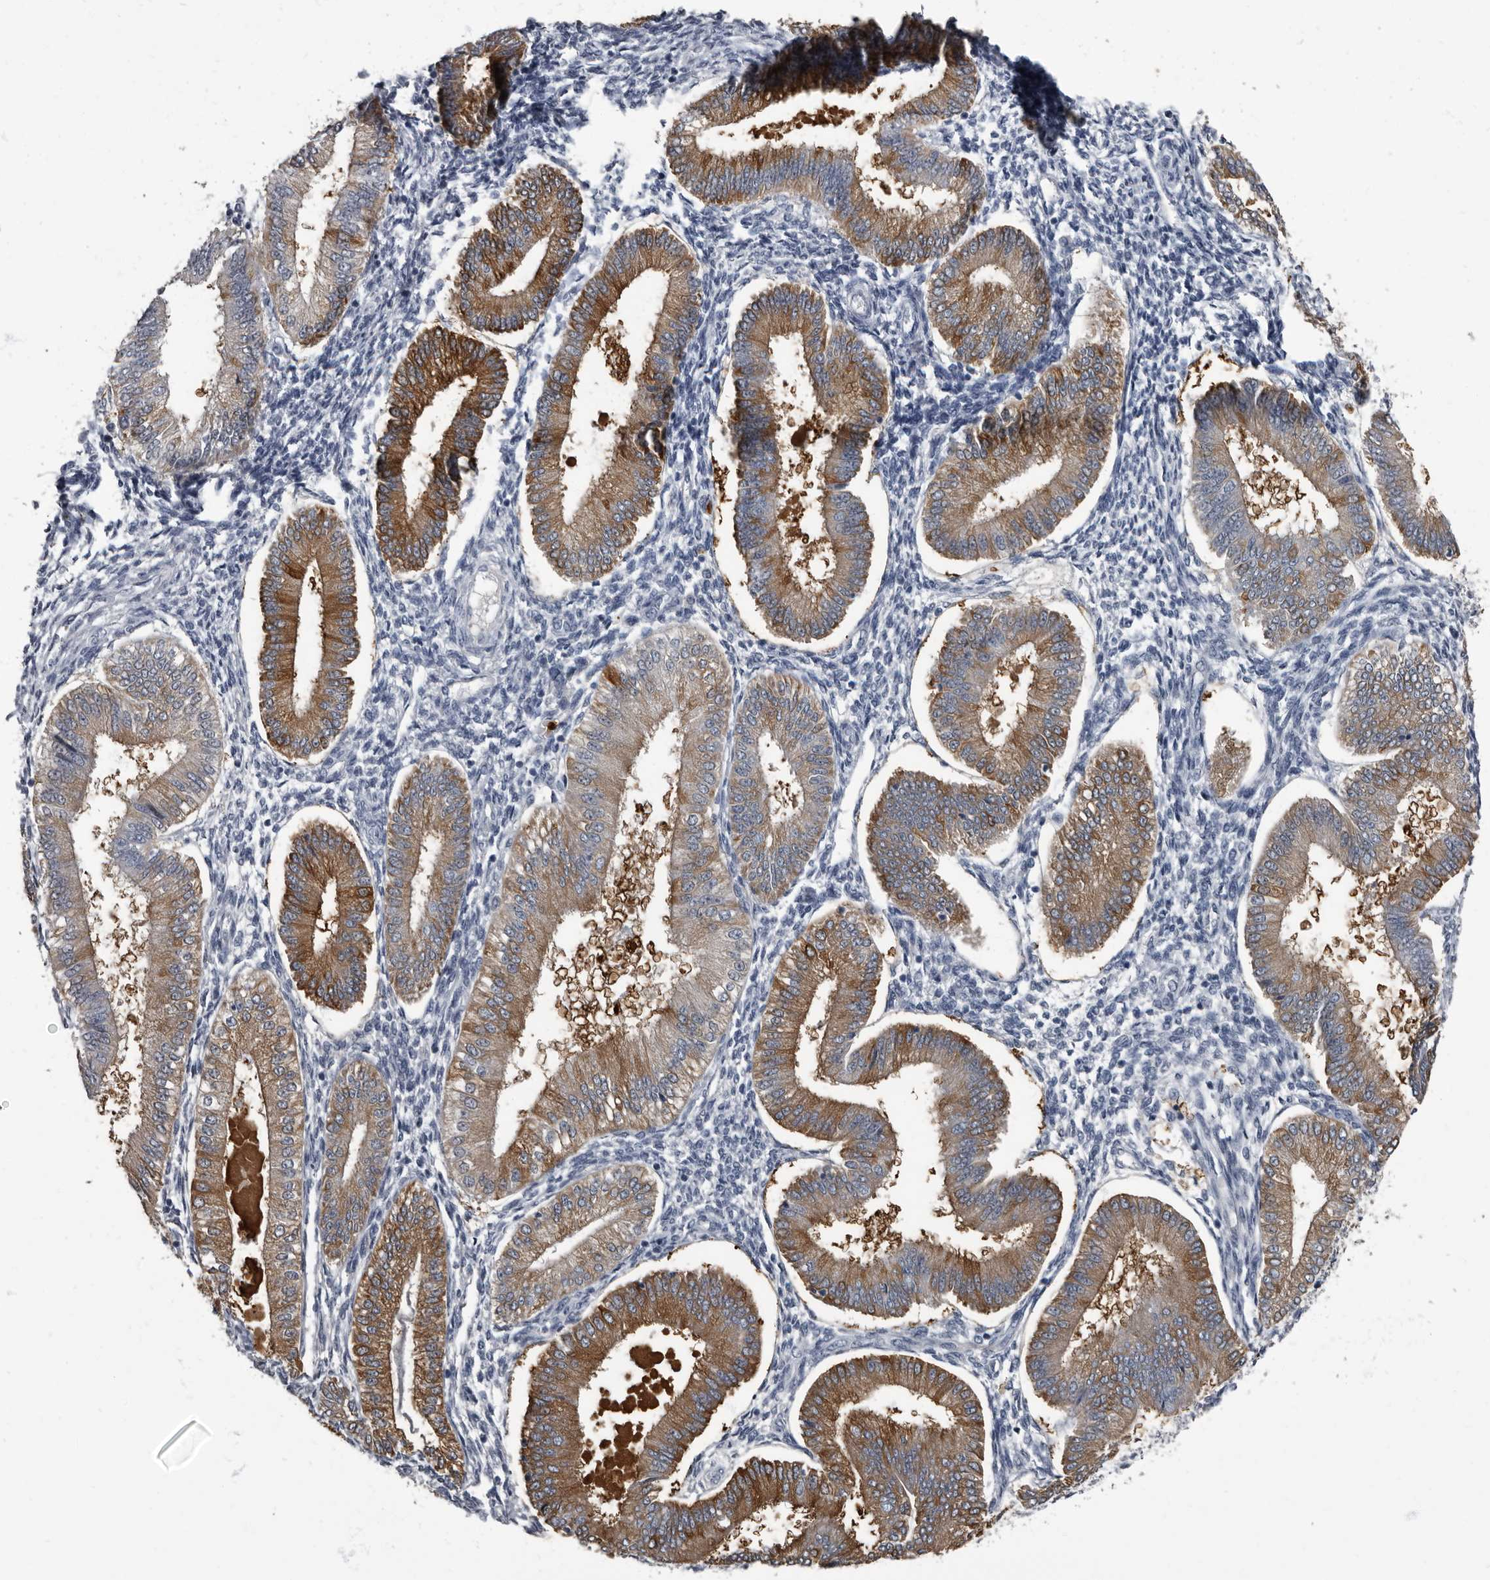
{"staining": {"intensity": "negative", "quantity": "none", "location": "none"}, "tissue": "endometrium", "cell_type": "Cells in endometrial stroma", "image_type": "normal", "snomed": [{"axis": "morphology", "description": "Normal tissue, NOS"}, {"axis": "topography", "description": "Endometrium"}], "caption": "This image is of normal endometrium stained with immunohistochemistry (IHC) to label a protein in brown with the nuclei are counter-stained blue. There is no staining in cells in endometrial stroma.", "gene": "TPD52L1", "patient": {"sex": "female", "age": 39}}